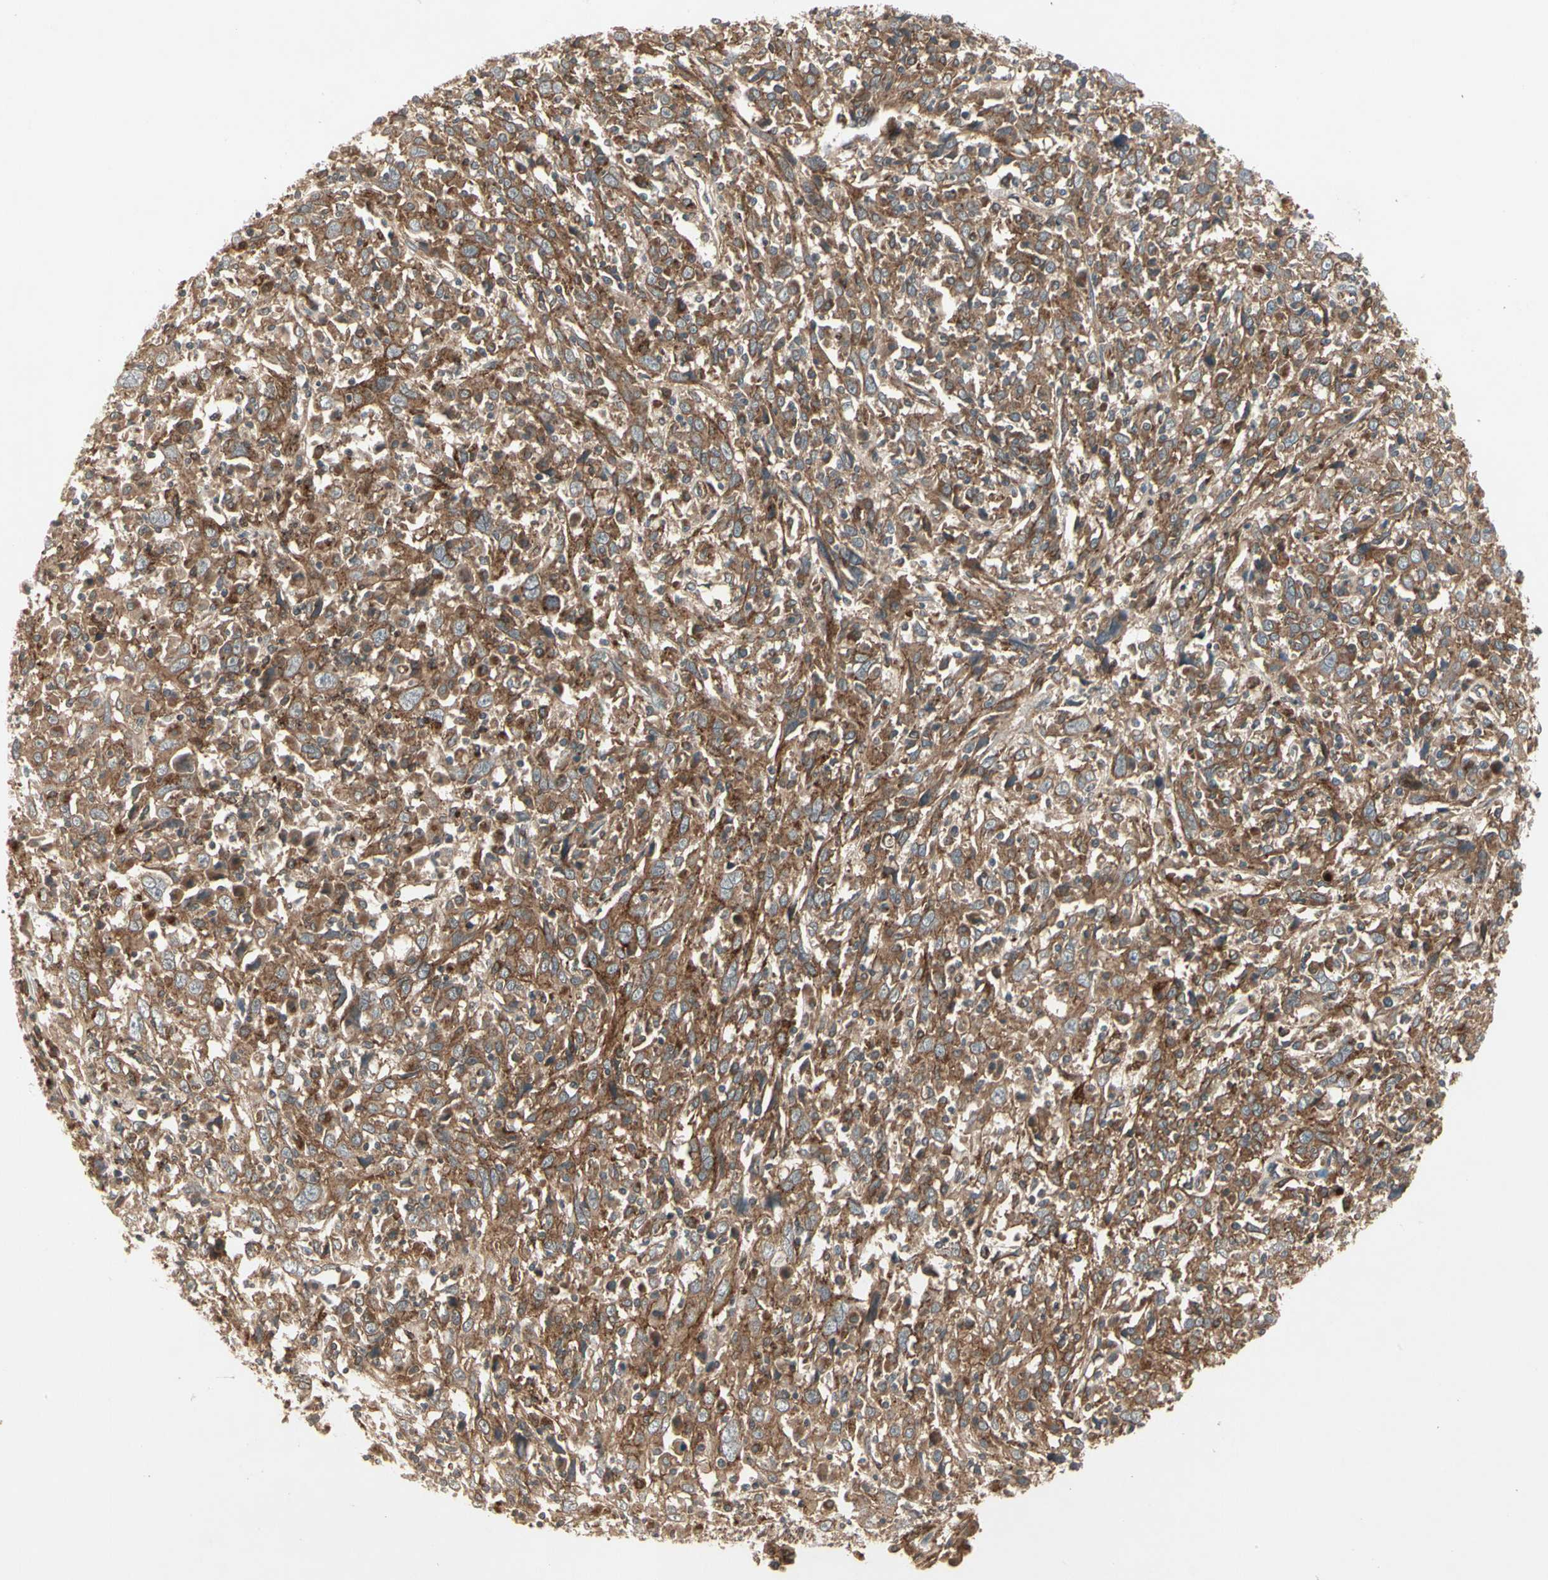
{"staining": {"intensity": "strong", "quantity": ">75%", "location": "cytoplasmic/membranous"}, "tissue": "cervical cancer", "cell_type": "Tumor cells", "image_type": "cancer", "snomed": [{"axis": "morphology", "description": "Squamous cell carcinoma, NOS"}, {"axis": "topography", "description": "Cervix"}], "caption": "The photomicrograph reveals a brown stain indicating the presence of a protein in the cytoplasmic/membranous of tumor cells in cervical cancer (squamous cell carcinoma).", "gene": "FLOT1", "patient": {"sex": "female", "age": 46}}